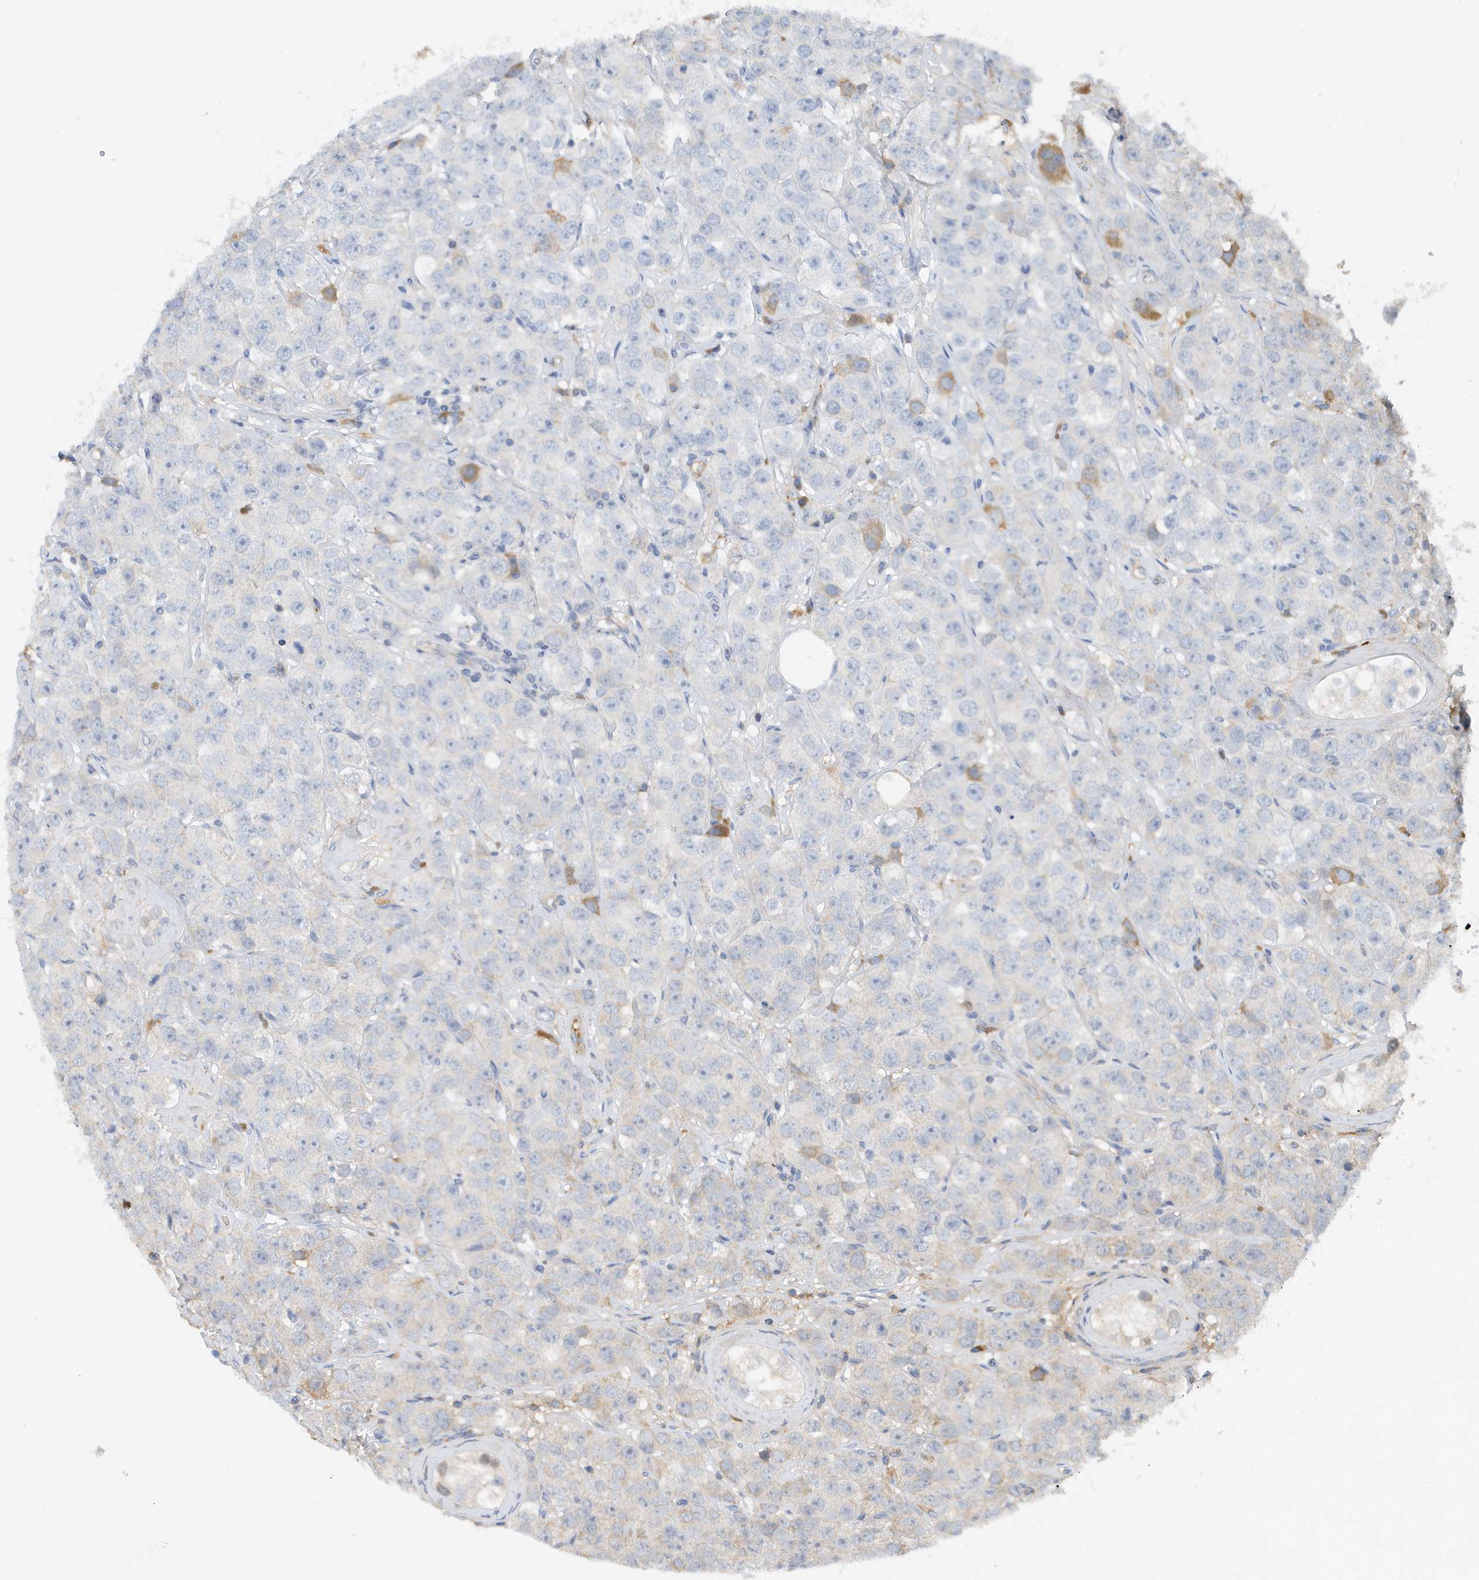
{"staining": {"intensity": "negative", "quantity": "none", "location": "none"}, "tissue": "testis cancer", "cell_type": "Tumor cells", "image_type": "cancer", "snomed": [{"axis": "morphology", "description": "Seminoma, NOS"}, {"axis": "topography", "description": "Testis"}], "caption": "IHC histopathology image of neoplastic tissue: testis cancer (seminoma) stained with DAB (3,3'-diaminobenzidine) reveals no significant protein expression in tumor cells.", "gene": "STK19", "patient": {"sex": "male", "age": 28}}